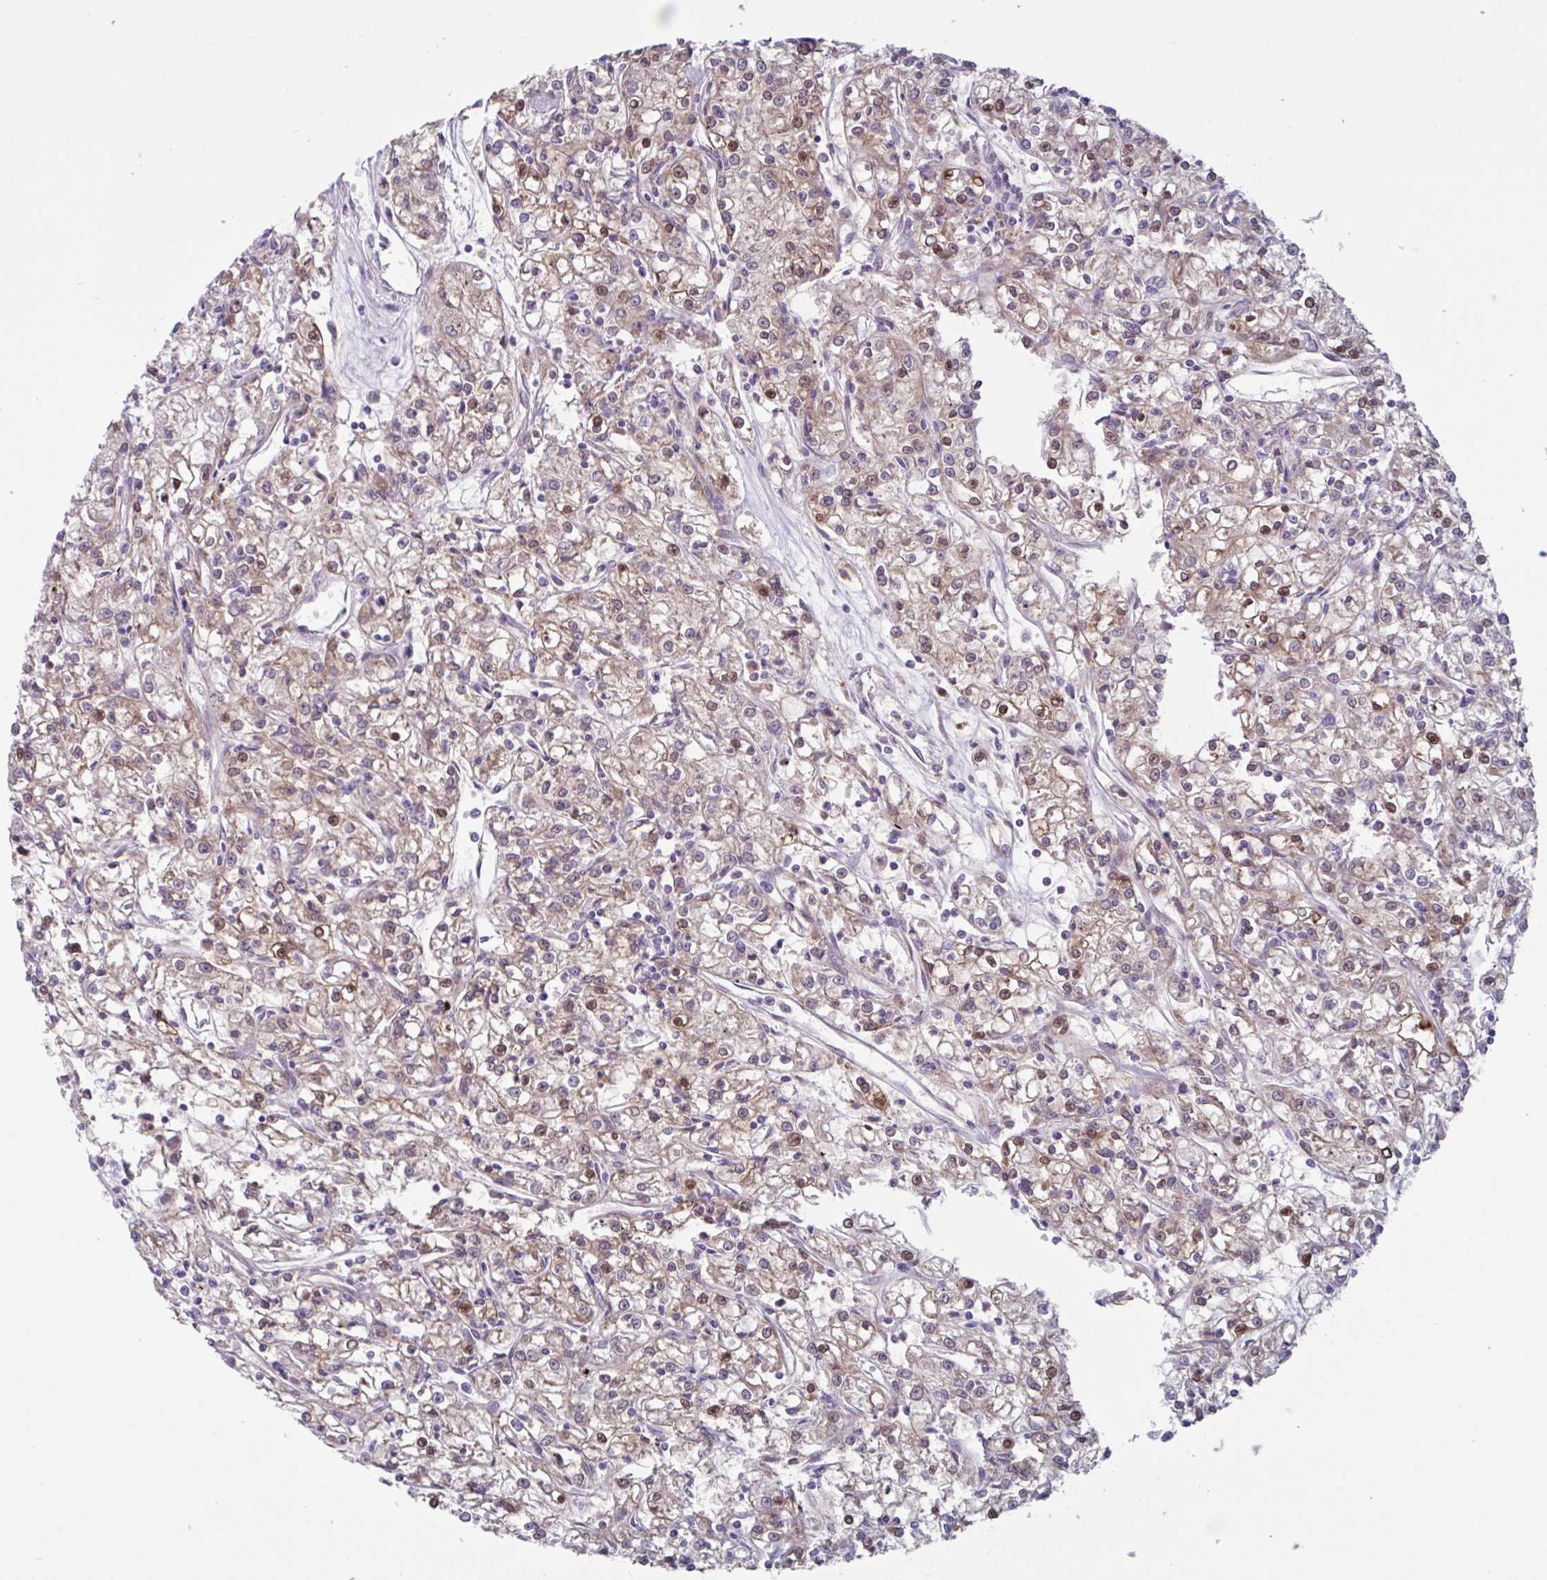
{"staining": {"intensity": "moderate", "quantity": ">75%", "location": "cytoplasmic/membranous,nuclear"}, "tissue": "renal cancer", "cell_type": "Tumor cells", "image_type": "cancer", "snomed": [{"axis": "morphology", "description": "Adenocarcinoma, NOS"}, {"axis": "topography", "description": "Kidney"}], "caption": "Immunohistochemical staining of human adenocarcinoma (renal) demonstrates moderate cytoplasmic/membranous and nuclear protein staining in approximately >75% of tumor cells. The staining was performed using DAB (3,3'-diaminobenzidine), with brown indicating positive protein expression. Nuclei are stained blue with hematoxylin.", "gene": "GLTP", "patient": {"sex": "female", "age": 59}}